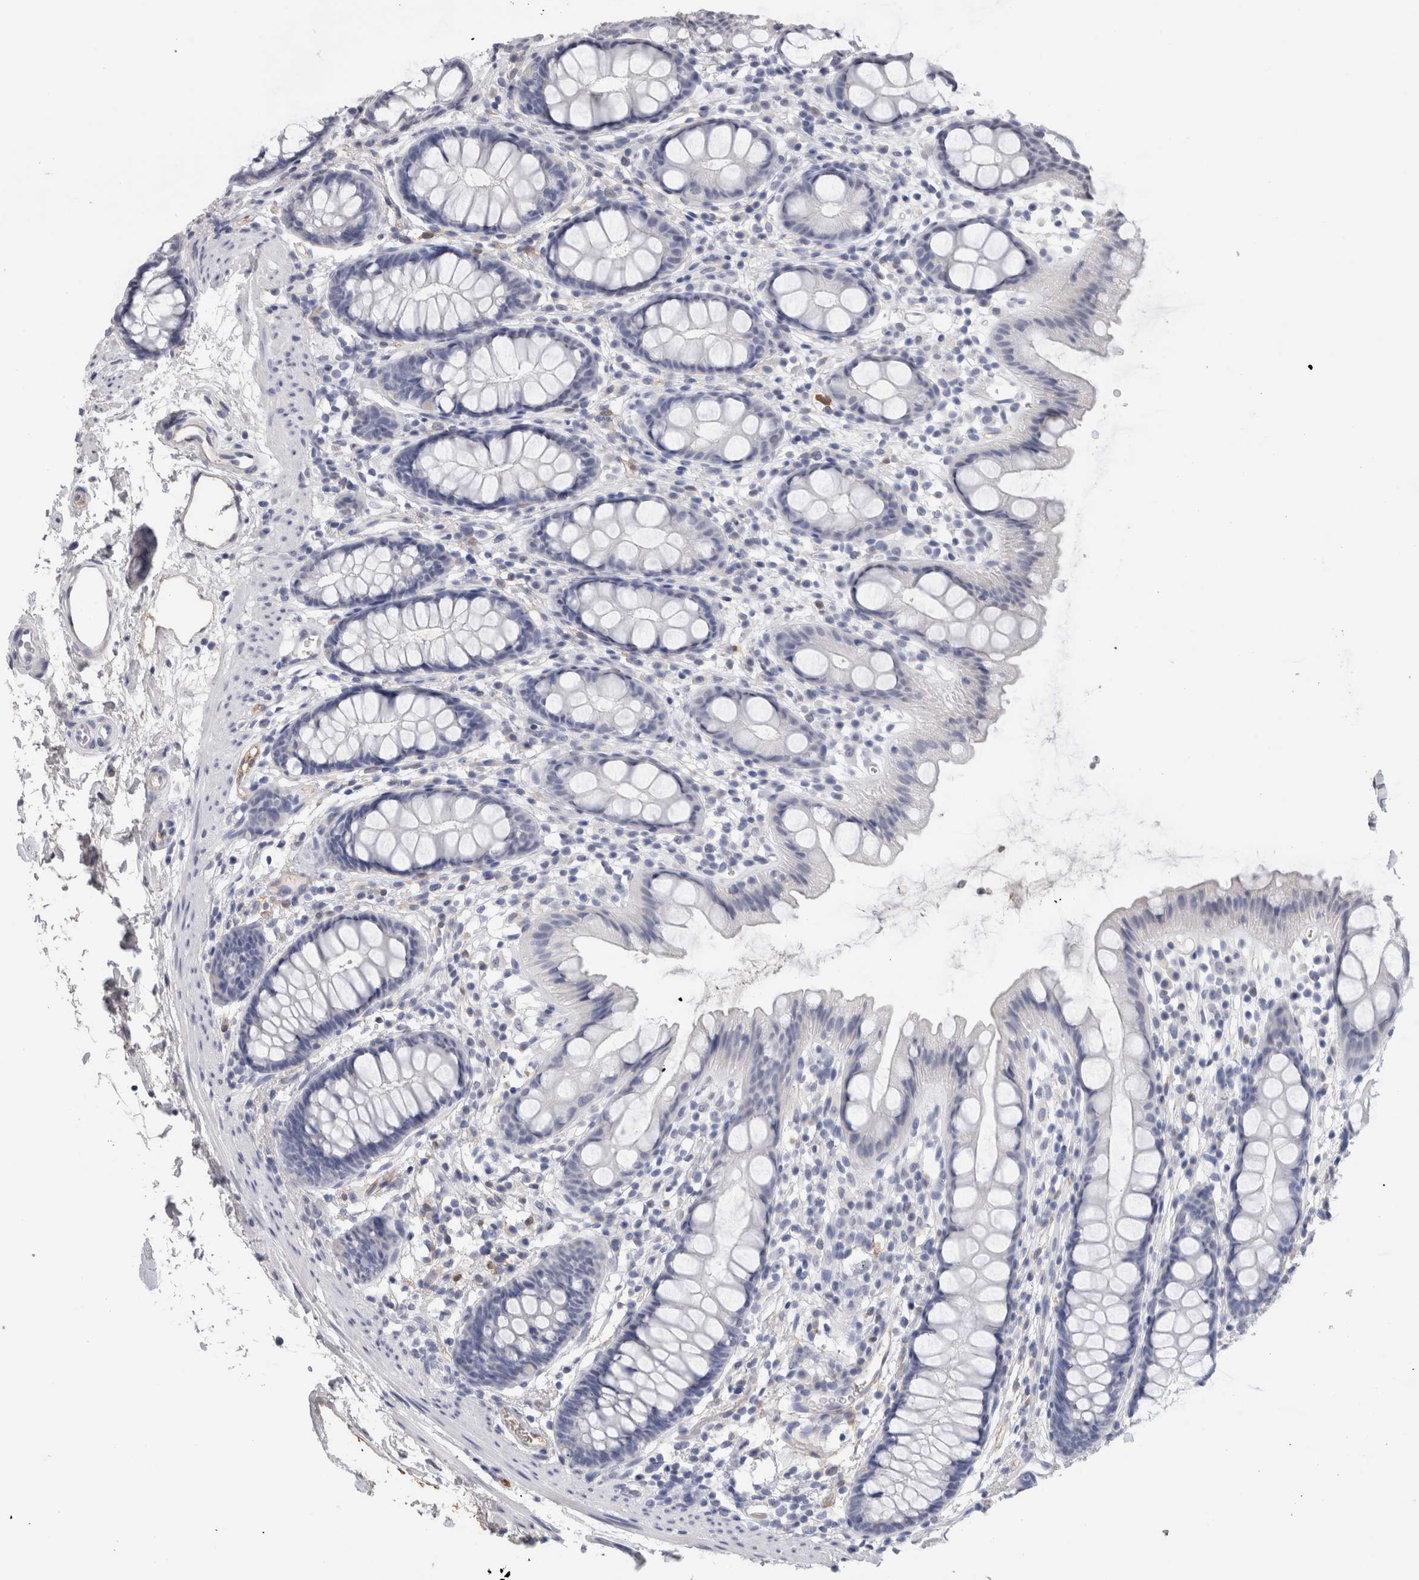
{"staining": {"intensity": "negative", "quantity": "none", "location": "none"}, "tissue": "rectum", "cell_type": "Glandular cells", "image_type": "normal", "snomed": [{"axis": "morphology", "description": "Normal tissue, NOS"}, {"axis": "topography", "description": "Rectum"}], "caption": "Unremarkable rectum was stained to show a protein in brown. There is no significant positivity in glandular cells.", "gene": "FABP4", "patient": {"sex": "female", "age": 65}}